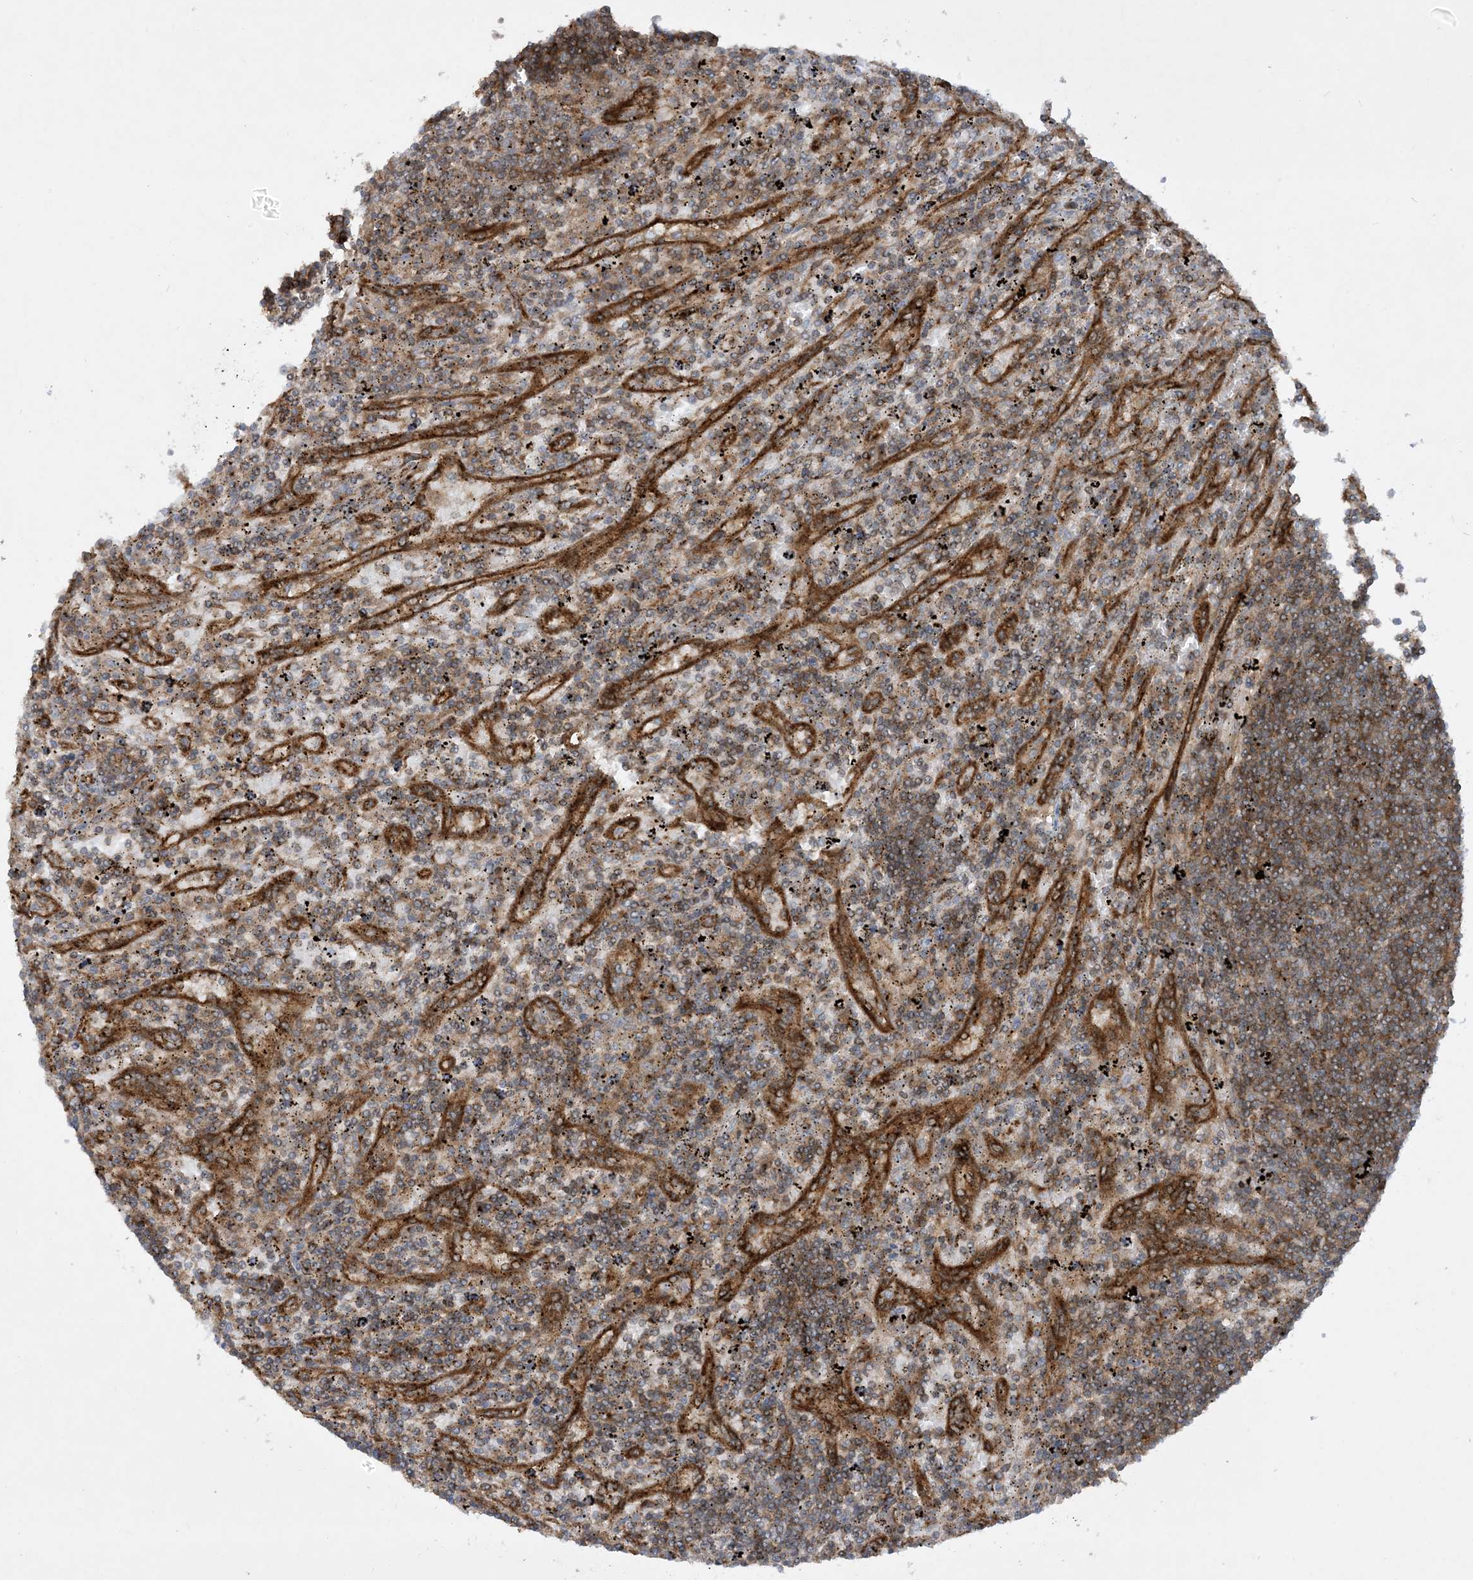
{"staining": {"intensity": "moderate", "quantity": ">75%", "location": "cytoplasmic/membranous"}, "tissue": "lymphoma", "cell_type": "Tumor cells", "image_type": "cancer", "snomed": [{"axis": "morphology", "description": "Malignant lymphoma, non-Hodgkin's type, Low grade"}, {"axis": "topography", "description": "Spleen"}], "caption": "DAB immunohistochemical staining of low-grade malignant lymphoma, non-Hodgkin's type demonstrates moderate cytoplasmic/membranous protein positivity in about >75% of tumor cells.", "gene": "HLA-E", "patient": {"sex": "male", "age": 76}}